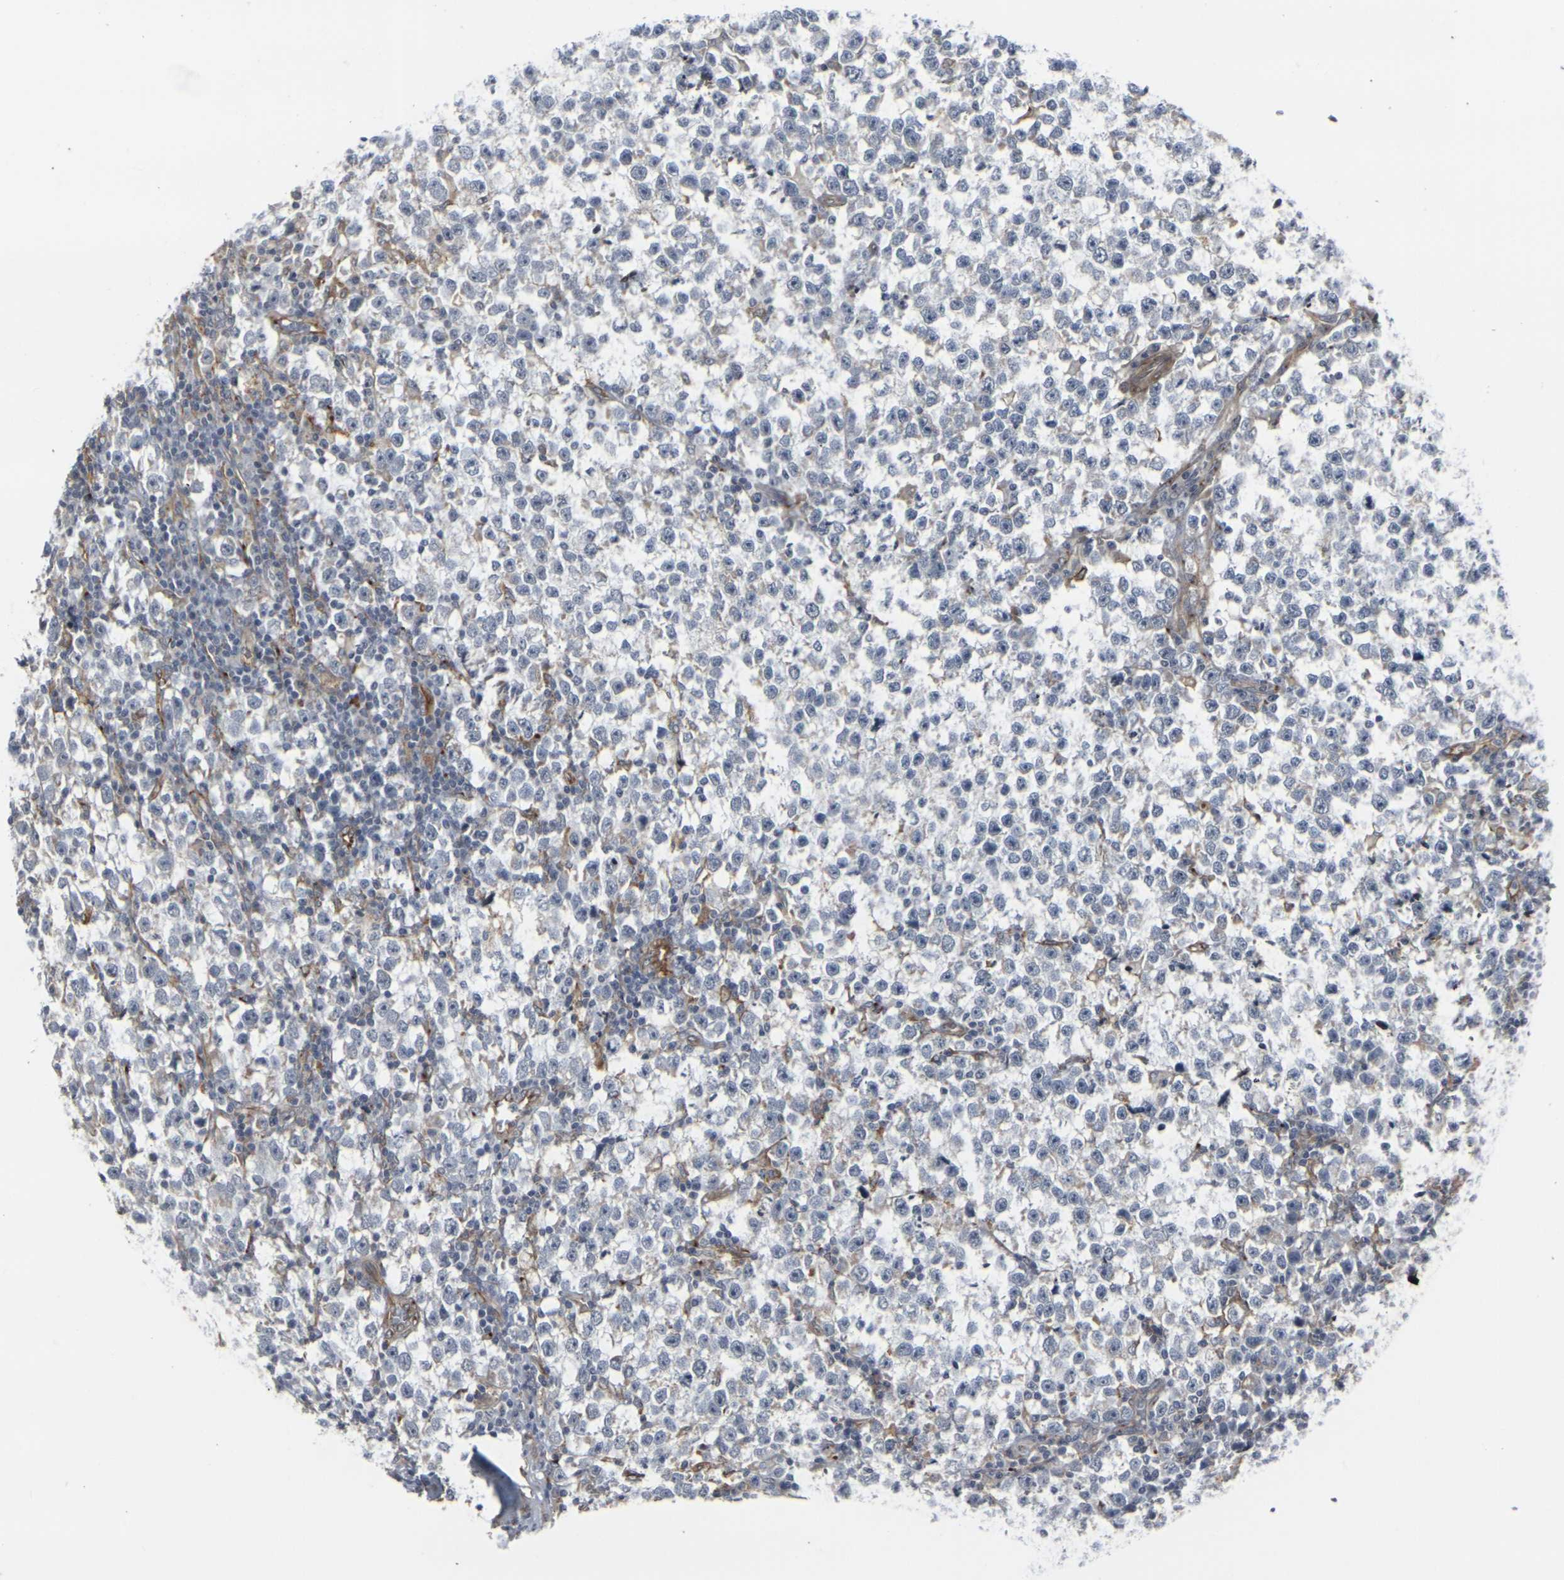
{"staining": {"intensity": "negative", "quantity": "none", "location": "none"}, "tissue": "testis cancer", "cell_type": "Tumor cells", "image_type": "cancer", "snomed": [{"axis": "morphology", "description": "Seminoma, NOS"}, {"axis": "topography", "description": "Testis"}], "caption": "This is an immunohistochemistry histopathology image of testis seminoma. There is no expression in tumor cells.", "gene": "MYOF", "patient": {"sex": "male", "age": 43}}